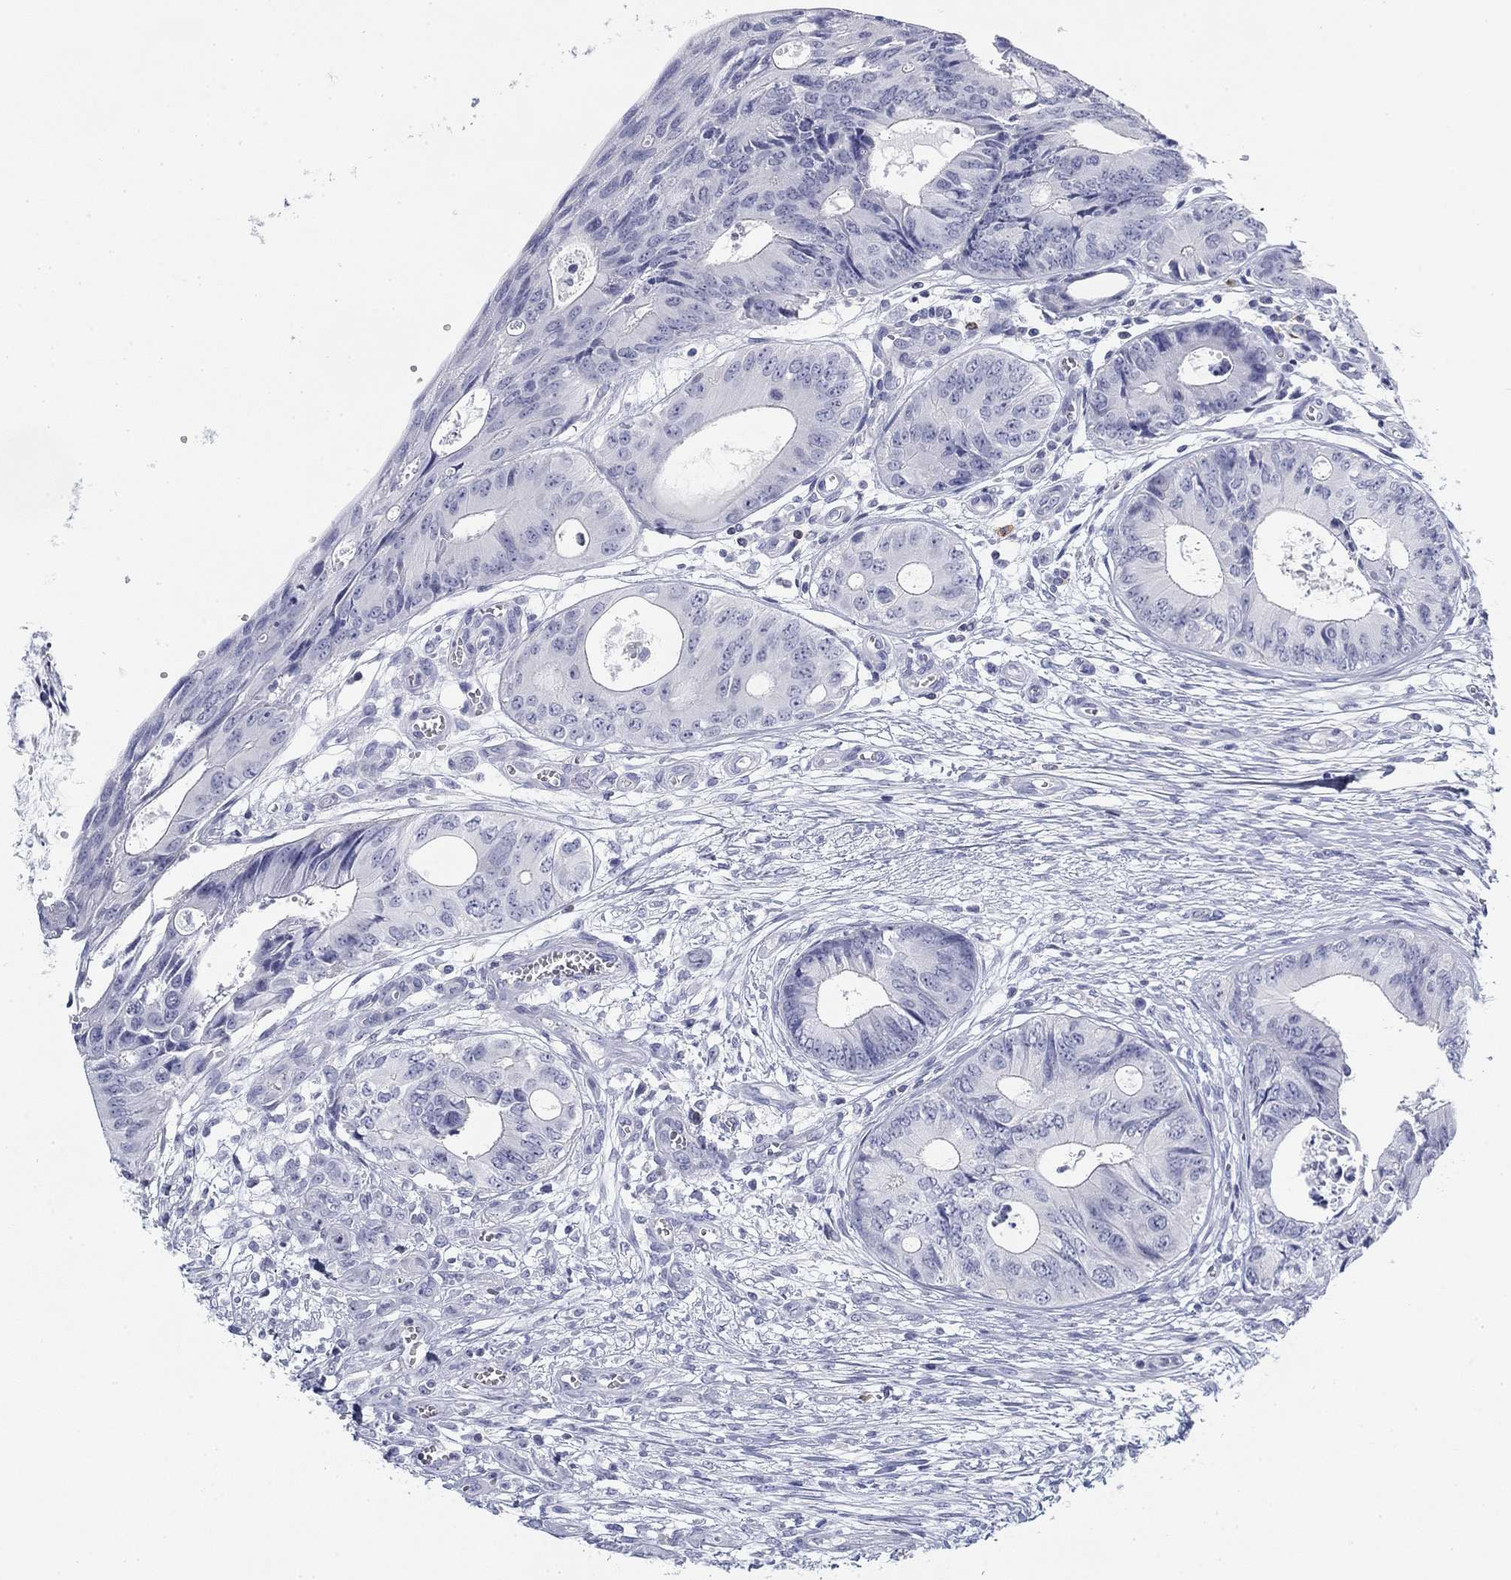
{"staining": {"intensity": "negative", "quantity": "none", "location": "none"}, "tissue": "colorectal cancer", "cell_type": "Tumor cells", "image_type": "cancer", "snomed": [{"axis": "morphology", "description": "Normal tissue, NOS"}, {"axis": "morphology", "description": "Adenocarcinoma, NOS"}, {"axis": "topography", "description": "Colon"}], "caption": "Tumor cells show no significant expression in adenocarcinoma (colorectal). (DAB (3,3'-diaminobenzidine) IHC, high magnification).", "gene": "CD79B", "patient": {"sex": "male", "age": 65}}